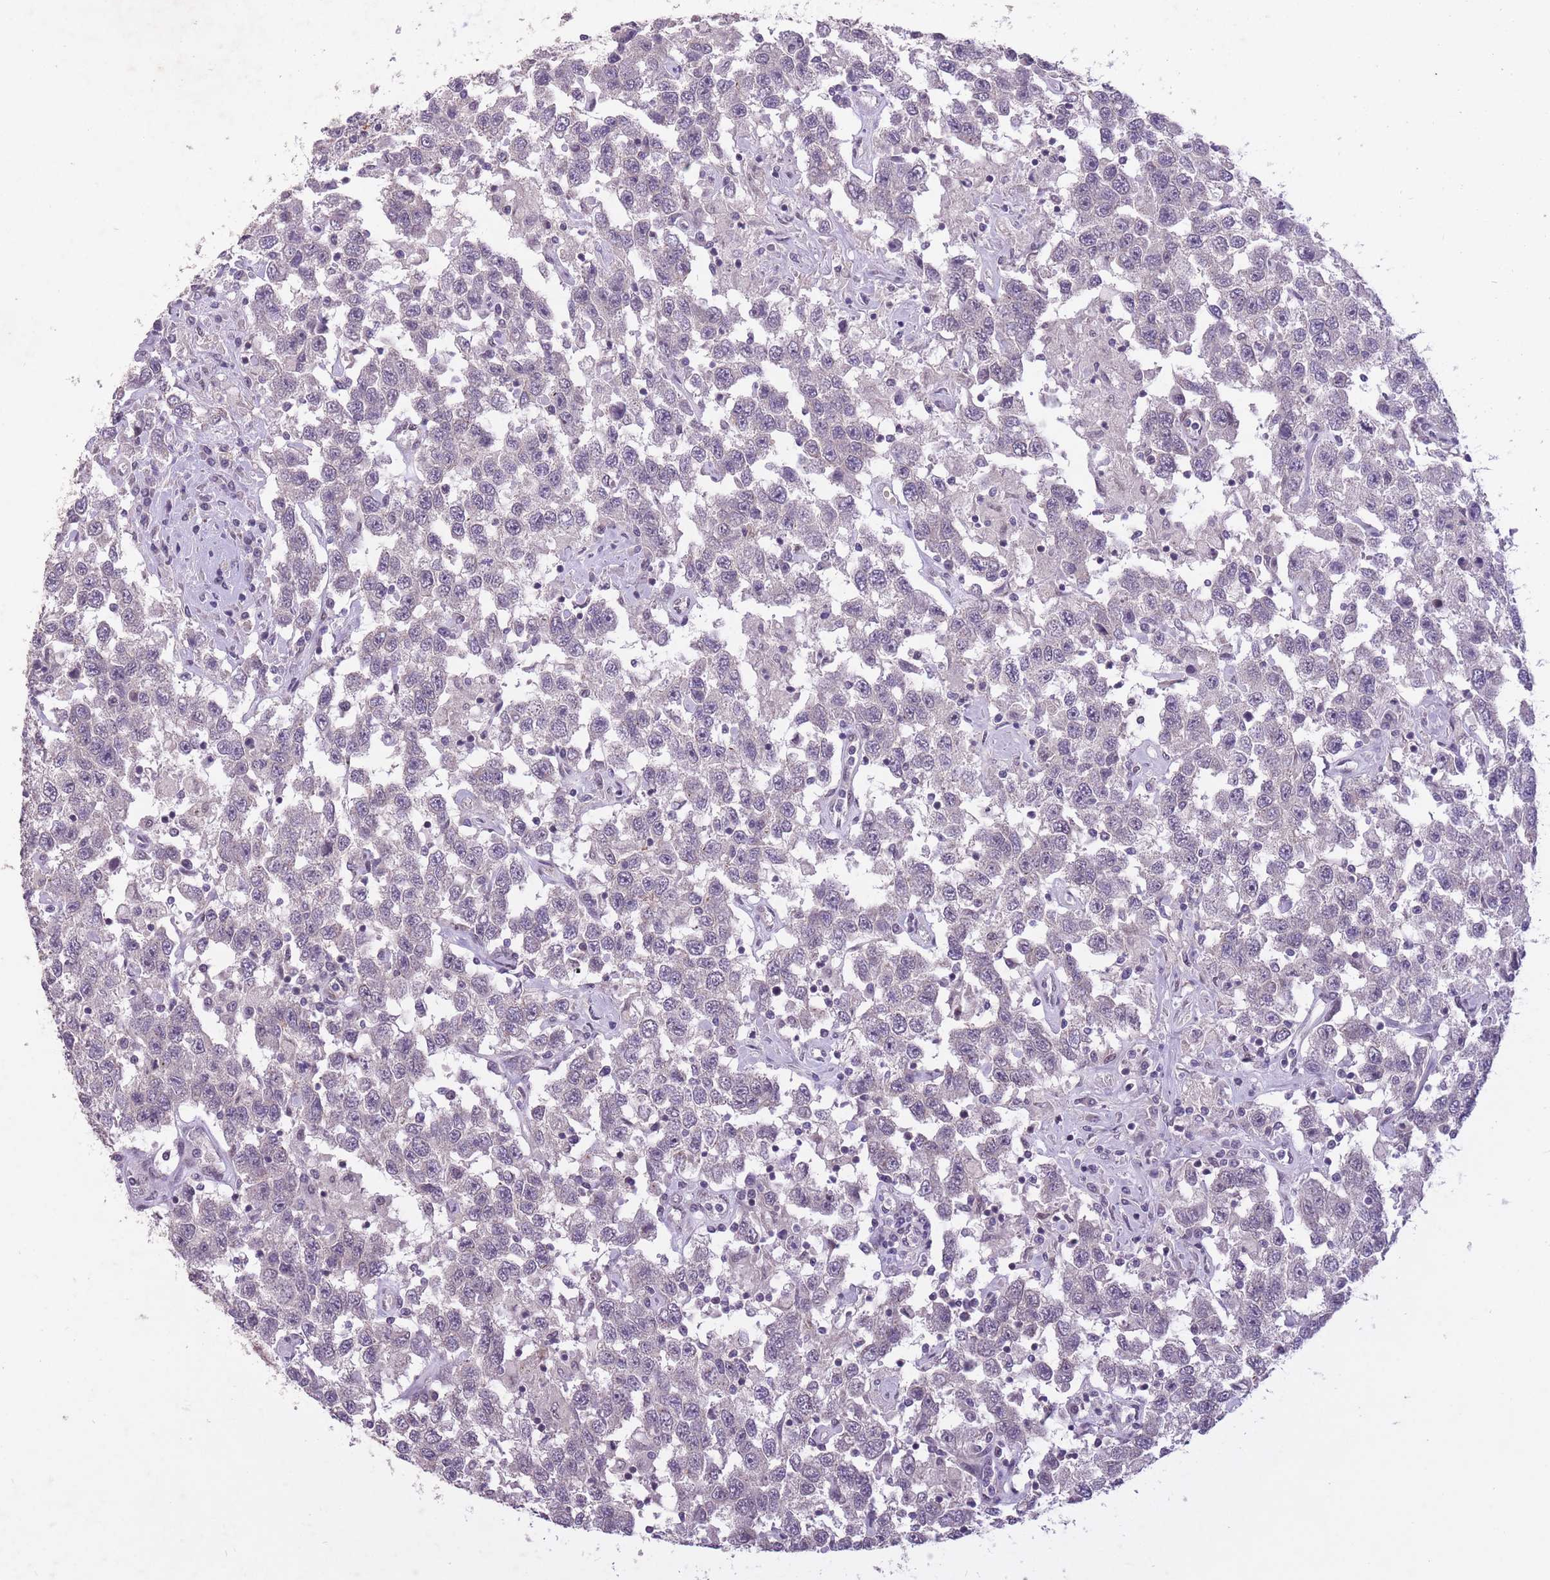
{"staining": {"intensity": "negative", "quantity": "none", "location": "none"}, "tissue": "testis cancer", "cell_type": "Tumor cells", "image_type": "cancer", "snomed": [{"axis": "morphology", "description": "Seminoma, NOS"}, {"axis": "topography", "description": "Testis"}], "caption": "The immunohistochemistry image has no significant staining in tumor cells of testis cancer (seminoma) tissue. (DAB (3,3'-diaminobenzidine) IHC with hematoxylin counter stain).", "gene": "CBX6", "patient": {"sex": "male", "age": 41}}